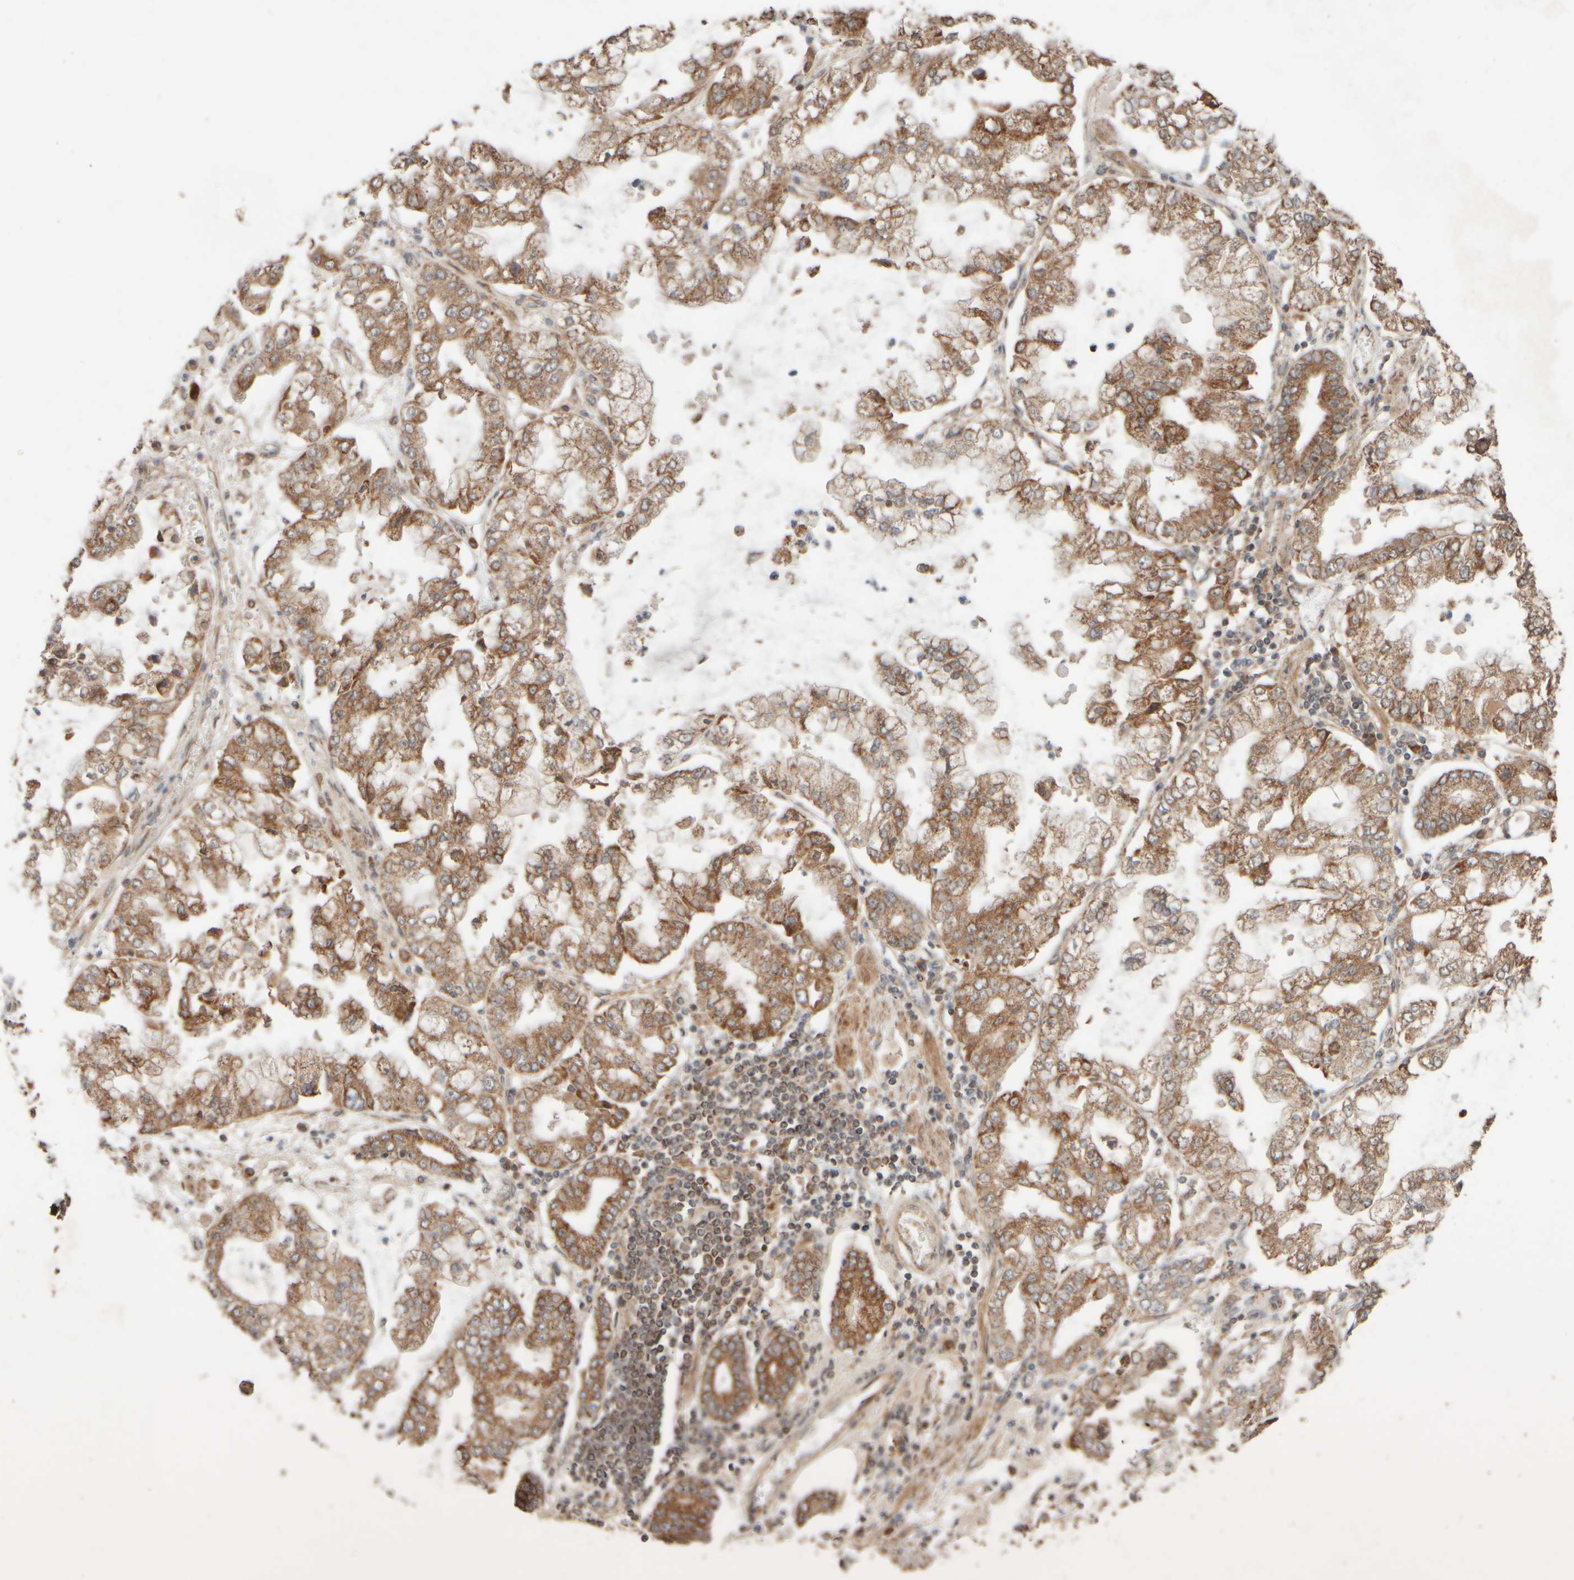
{"staining": {"intensity": "moderate", "quantity": ">75%", "location": "cytoplasmic/membranous"}, "tissue": "stomach cancer", "cell_type": "Tumor cells", "image_type": "cancer", "snomed": [{"axis": "morphology", "description": "Adenocarcinoma, NOS"}, {"axis": "topography", "description": "Stomach"}], "caption": "An immunohistochemistry micrograph of tumor tissue is shown. Protein staining in brown labels moderate cytoplasmic/membranous positivity in adenocarcinoma (stomach) within tumor cells.", "gene": "EIF2B3", "patient": {"sex": "male", "age": 76}}